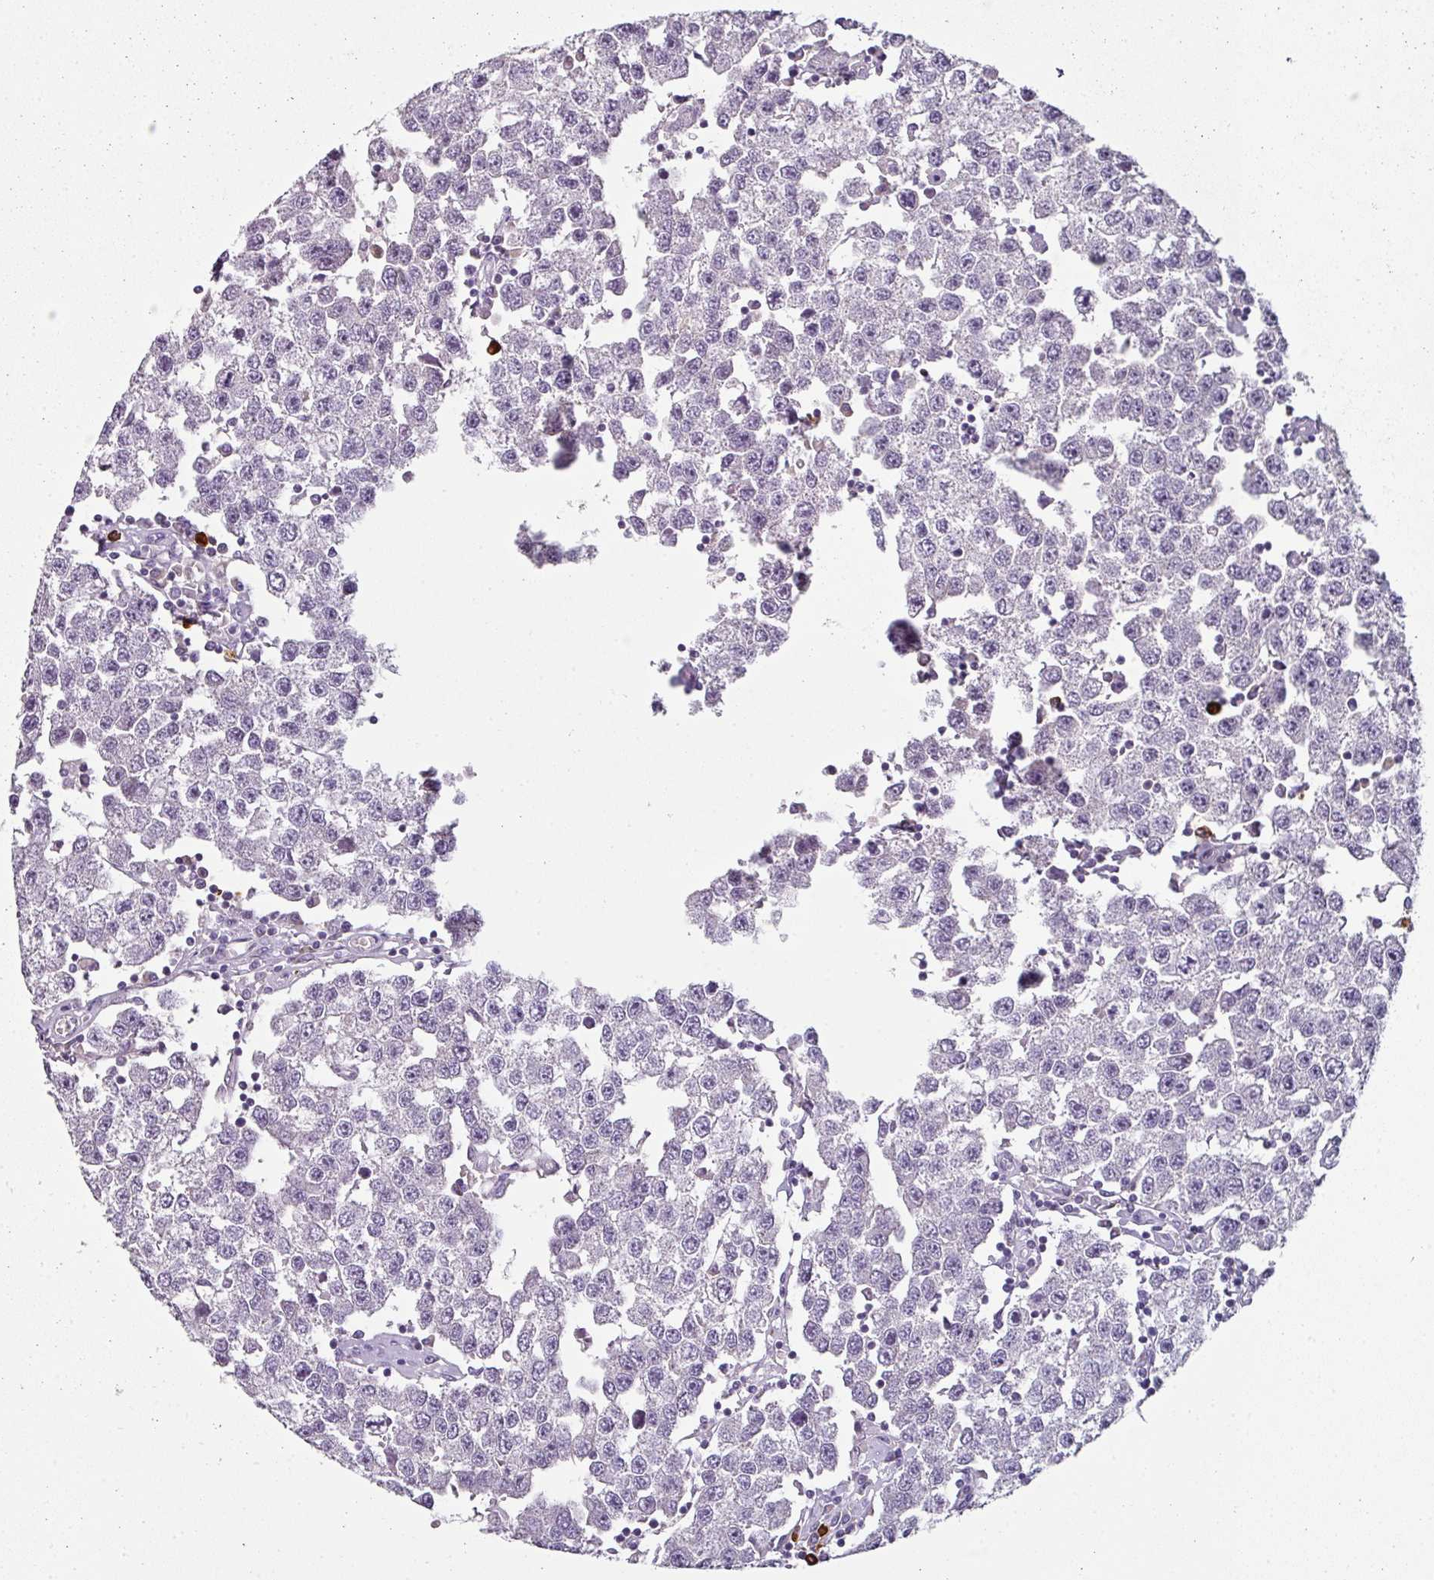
{"staining": {"intensity": "negative", "quantity": "none", "location": "none"}, "tissue": "testis cancer", "cell_type": "Tumor cells", "image_type": "cancer", "snomed": [{"axis": "morphology", "description": "Seminoma, NOS"}, {"axis": "topography", "description": "Testis"}], "caption": "Testis cancer (seminoma) was stained to show a protein in brown. There is no significant expression in tumor cells. (Brightfield microscopy of DAB immunohistochemistry at high magnification).", "gene": "FHAD1", "patient": {"sex": "male", "age": 34}}